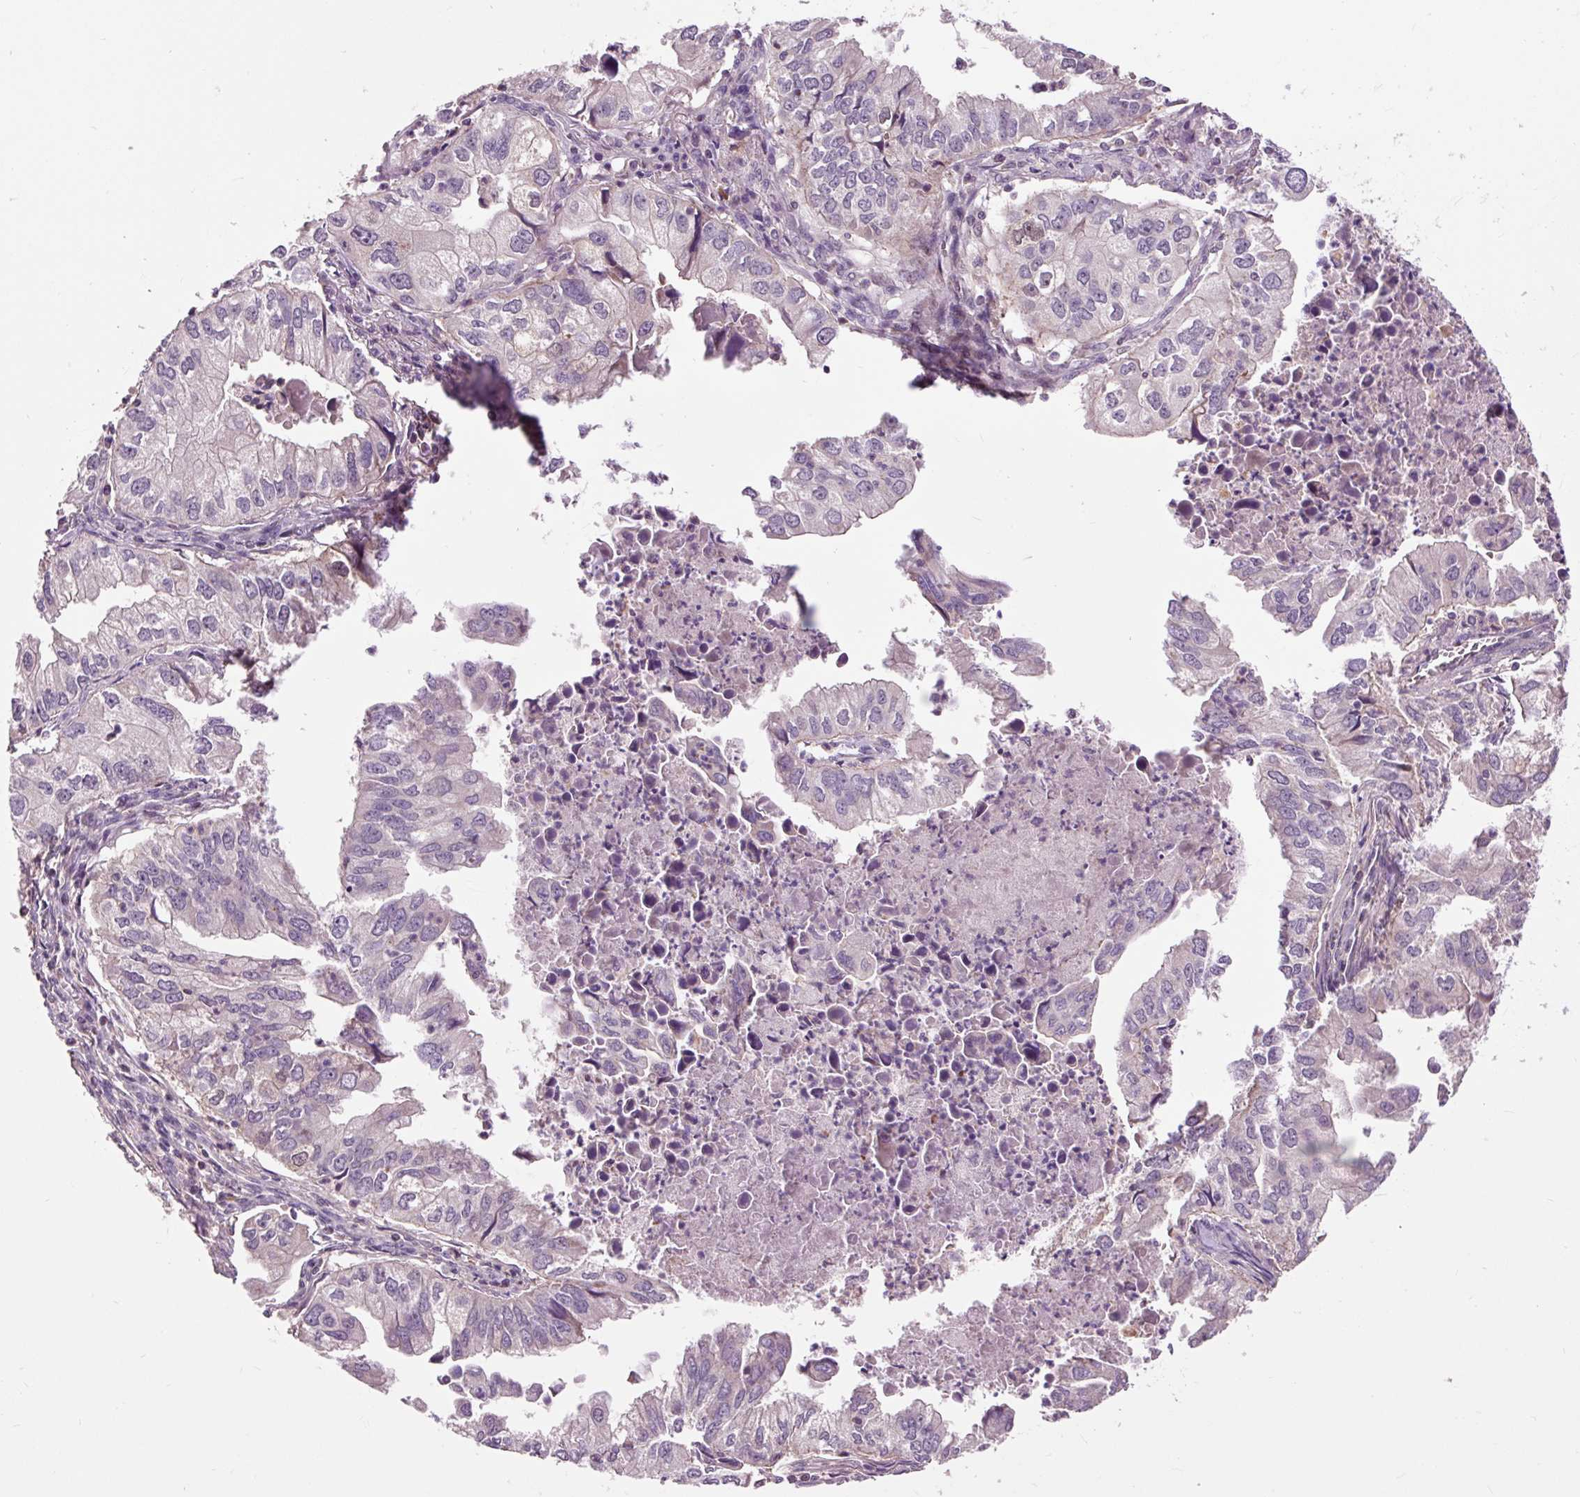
{"staining": {"intensity": "negative", "quantity": "none", "location": "none"}, "tissue": "lung cancer", "cell_type": "Tumor cells", "image_type": "cancer", "snomed": [{"axis": "morphology", "description": "Adenocarcinoma, NOS"}, {"axis": "topography", "description": "Lung"}], "caption": "Immunohistochemistry histopathology image of adenocarcinoma (lung) stained for a protein (brown), which displays no staining in tumor cells.", "gene": "PRIMPOL", "patient": {"sex": "male", "age": 48}}